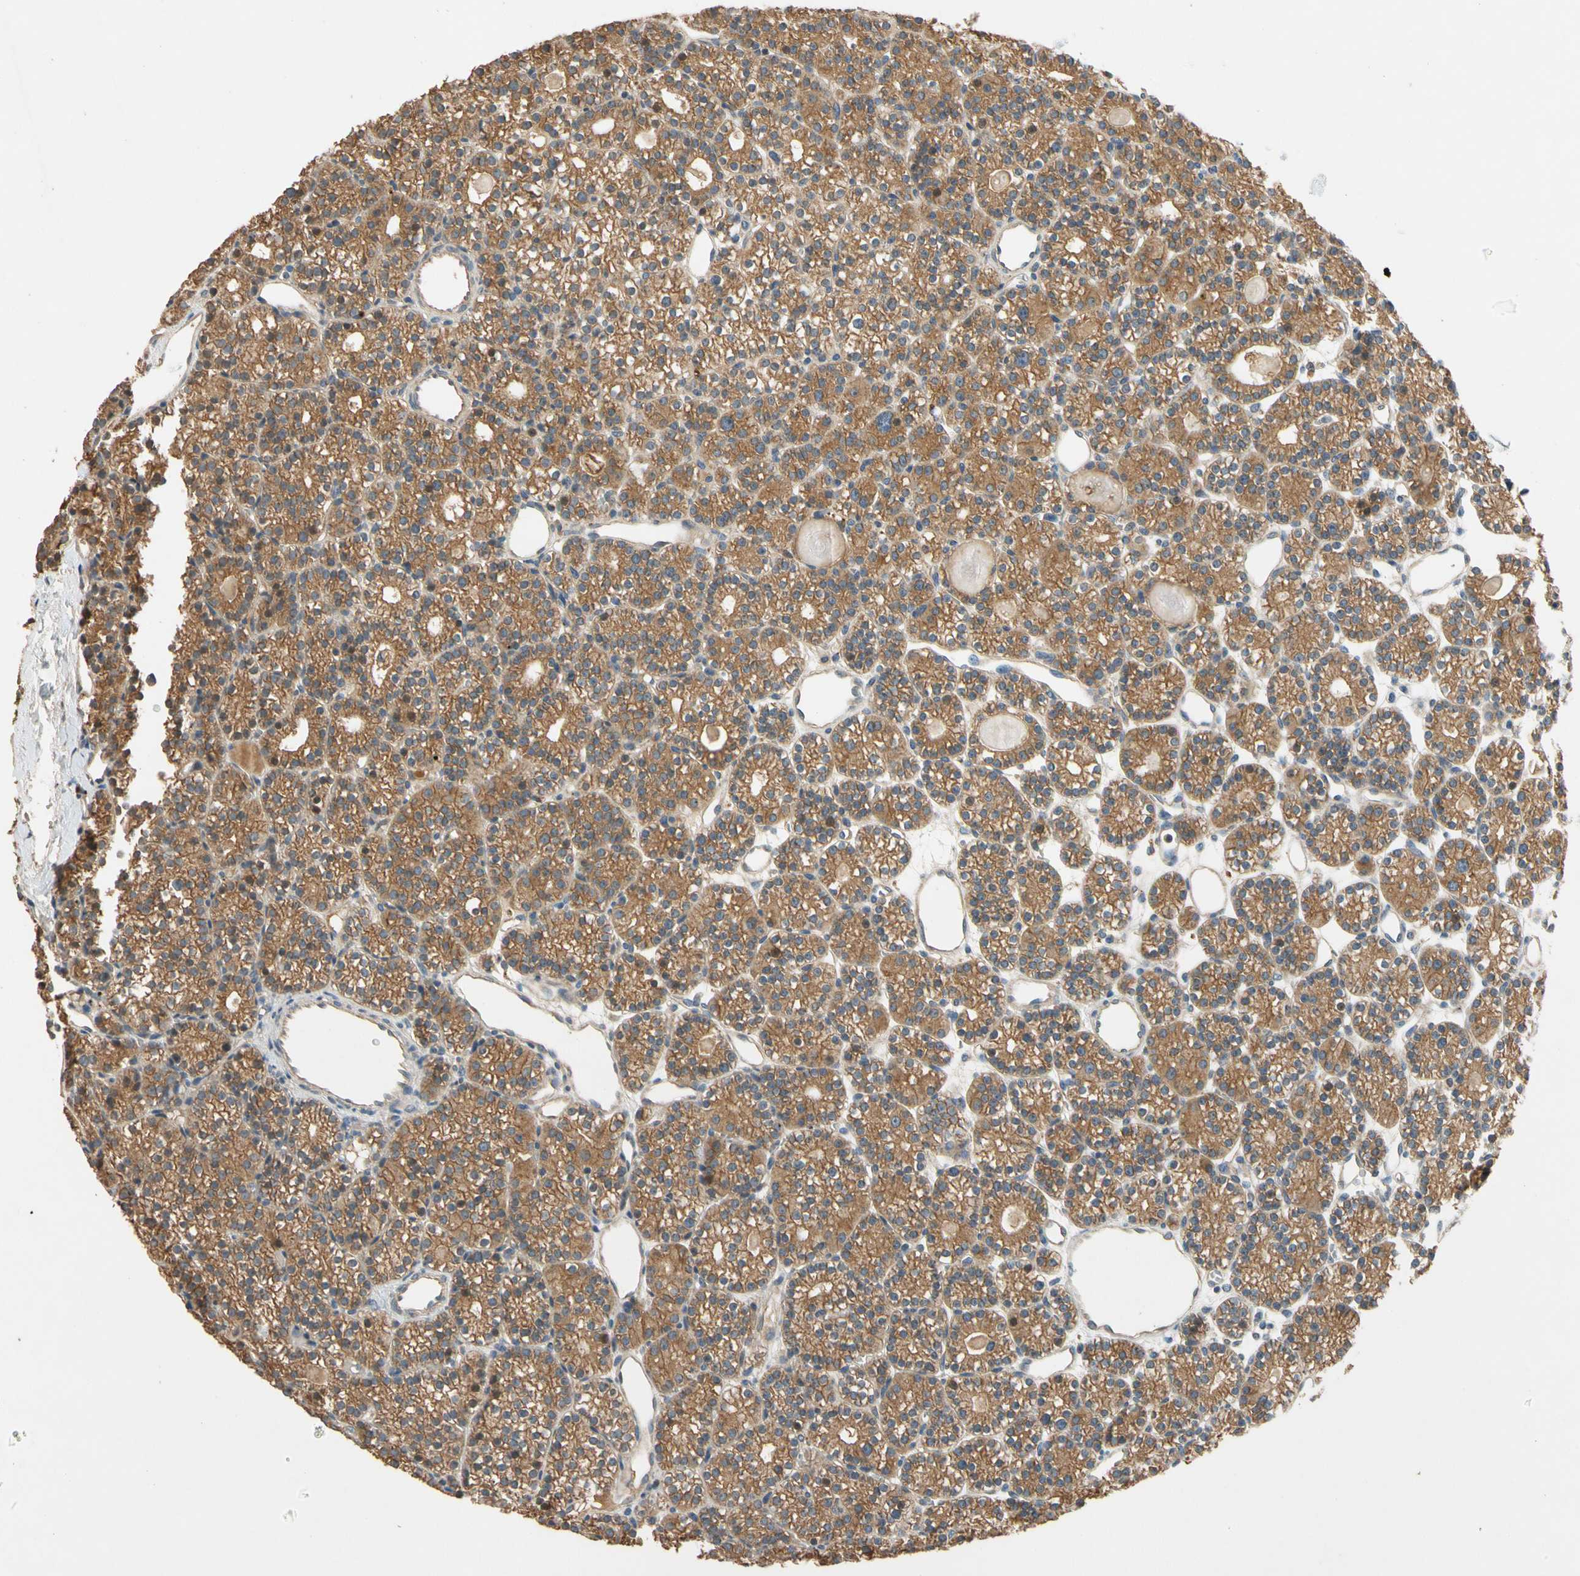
{"staining": {"intensity": "weak", "quantity": ">75%", "location": "cytoplasmic/membranous"}, "tissue": "parathyroid gland", "cell_type": "Glandular cells", "image_type": "normal", "snomed": [{"axis": "morphology", "description": "Normal tissue, NOS"}, {"axis": "topography", "description": "Parathyroid gland"}], "caption": "Glandular cells reveal low levels of weak cytoplasmic/membranous expression in approximately >75% of cells in benign parathyroid gland. The staining was performed using DAB, with brown indicating positive protein expression. Nuclei are stained blue with hematoxylin.", "gene": "USP12", "patient": {"sex": "female", "age": 64}}